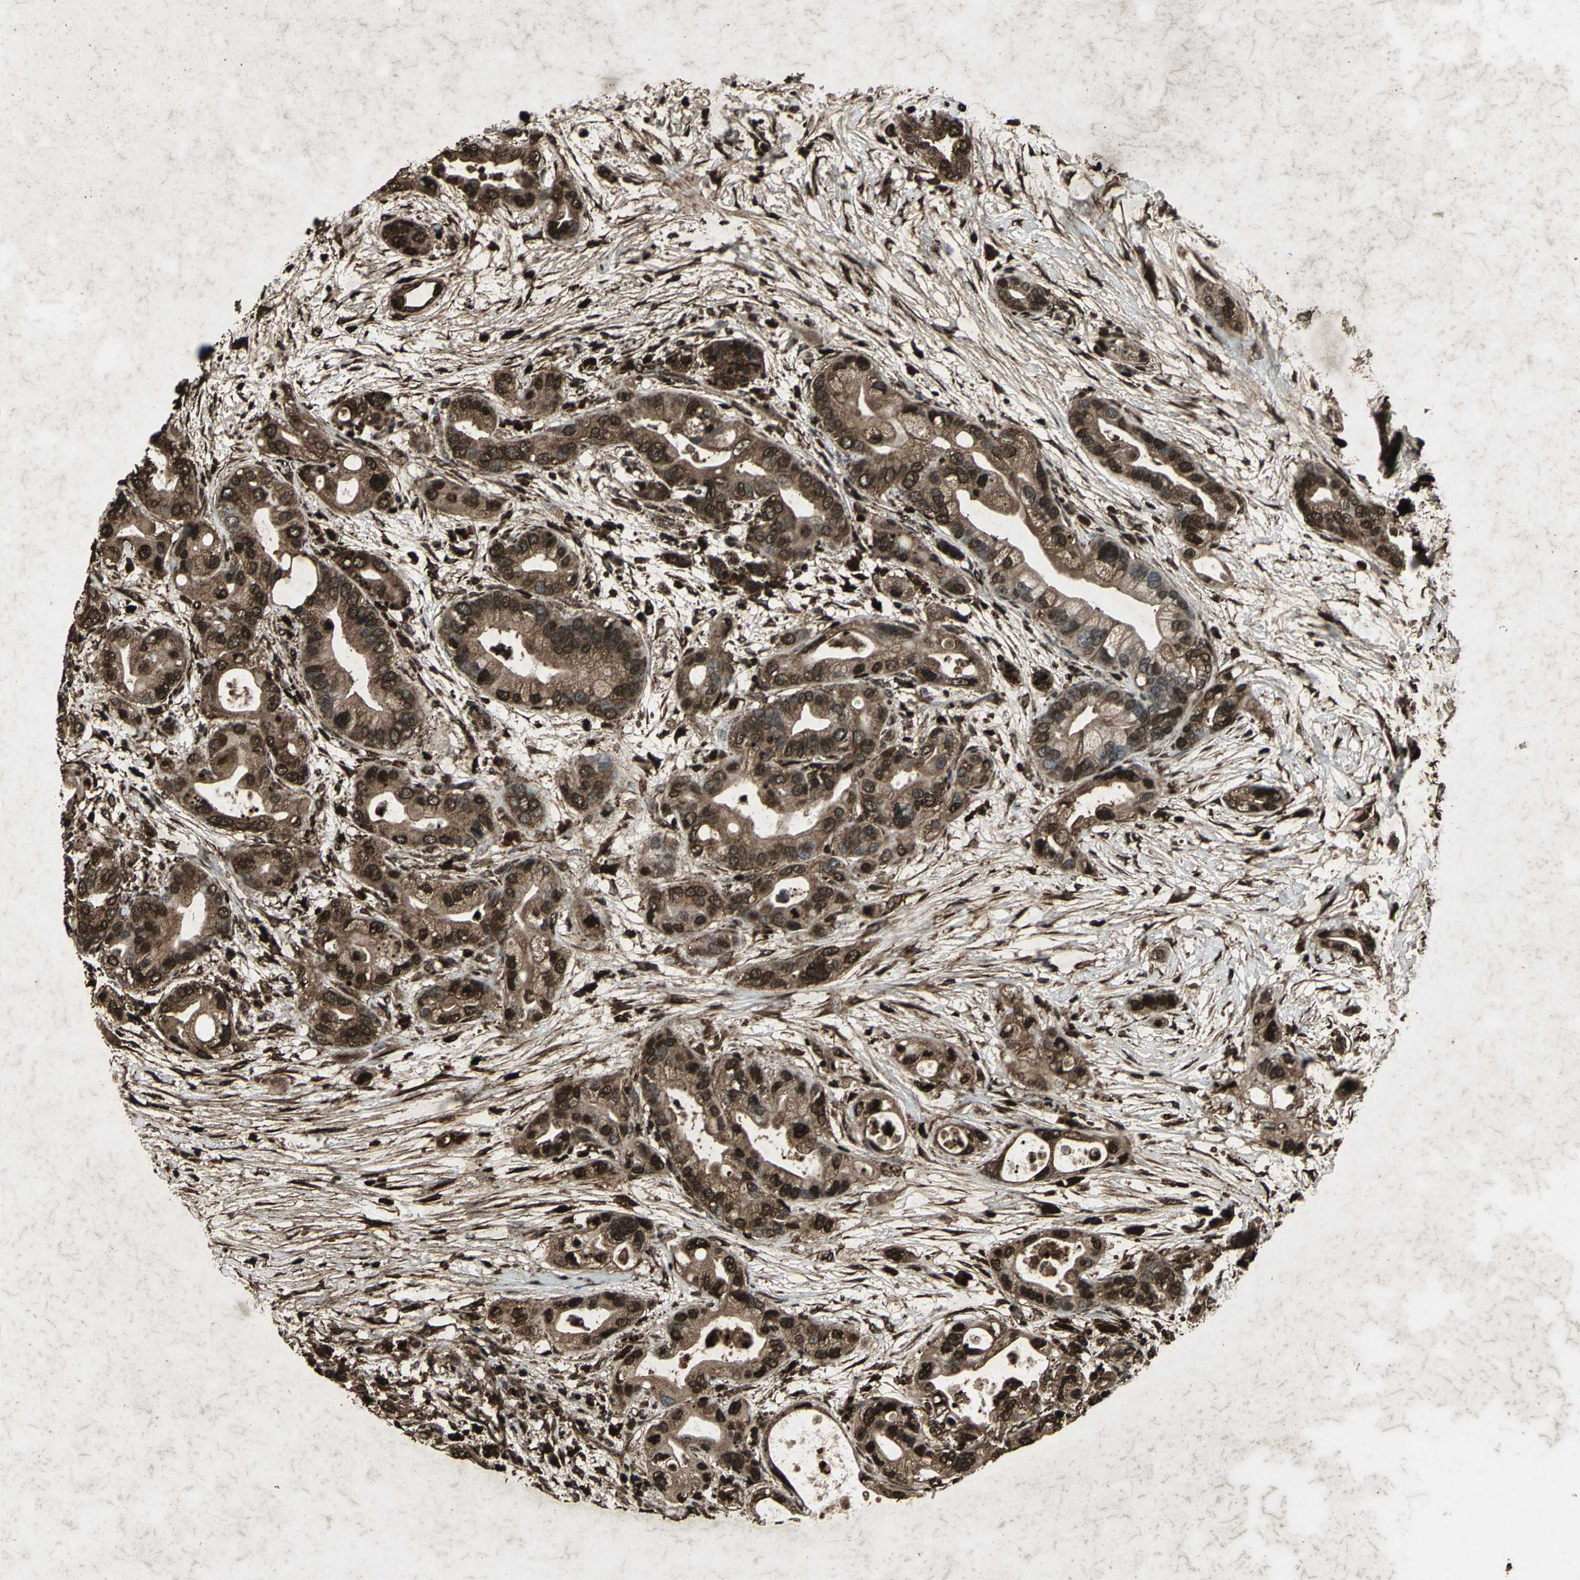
{"staining": {"intensity": "strong", "quantity": ">75%", "location": "cytoplasmic/membranous,nuclear"}, "tissue": "pancreatic cancer", "cell_type": "Tumor cells", "image_type": "cancer", "snomed": [{"axis": "morphology", "description": "Adenocarcinoma, NOS"}, {"axis": "topography", "description": "Pancreas"}], "caption": "Human pancreatic cancer (adenocarcinoma) stained for a protein (brown) reveals strong cytoplasmic/membranous and nuclear positive expression in approximately >75% of tumor cells.", "gene": "SEPTIN4", "patient": {"sex": "female", "age": 77}}